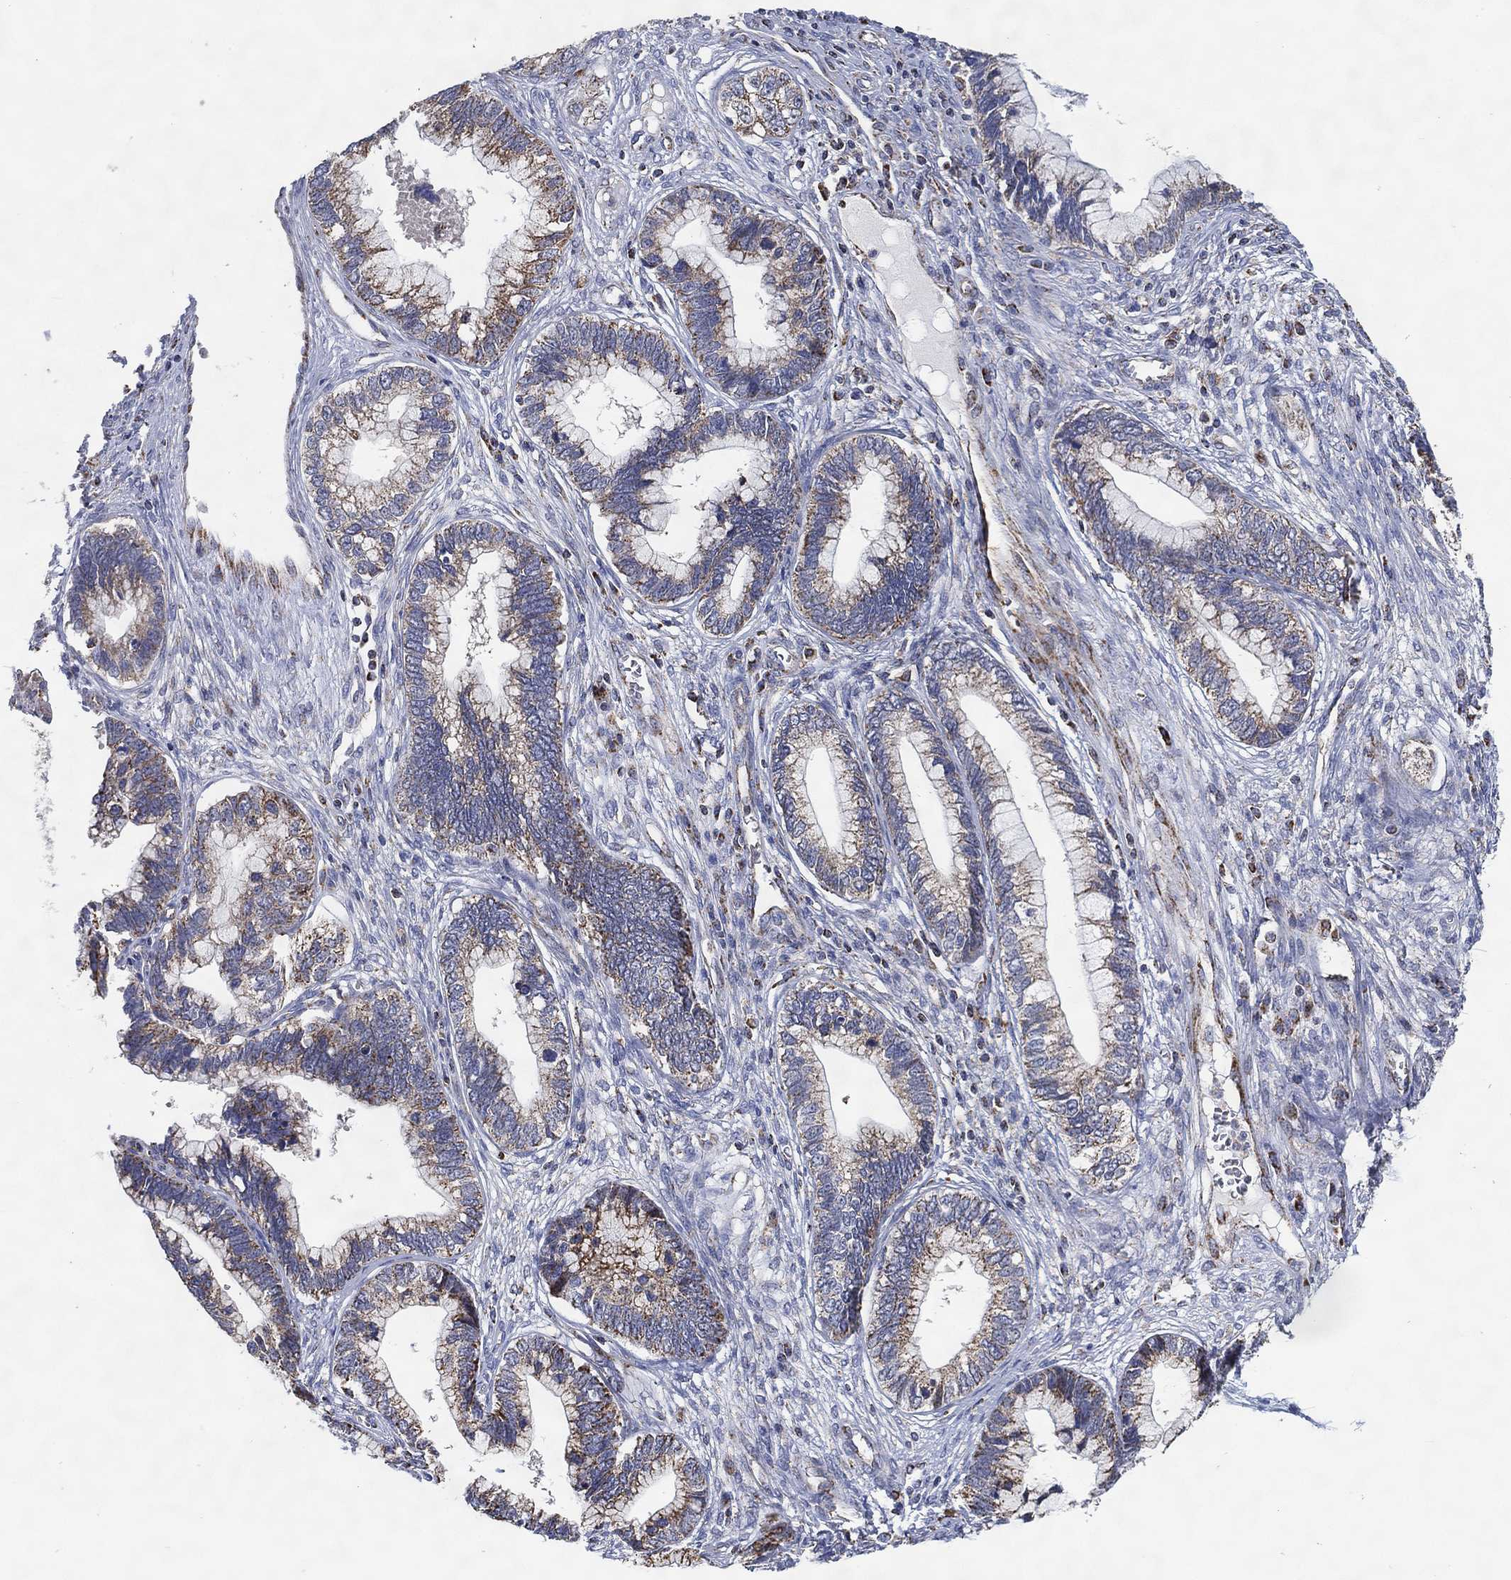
{"staining": {"intensity": "weak", "quantity": "<25%", "location": "cytoplasmic/membranous"}, "tissue": "cervical cancer", "cell_type": "Tumor cells", "image_type": "cancer", "snomed": [{"axis": "morphology", "description": "Adenocarcinoma, NOS"}, {"axis": "topography", "description": "Cervix"}], "caption": "Immunohistochemistry histopathology image of neoplastic tissue: adenocarcinoma (cervical) stained with DAB displays no significant protein staining in tumor cells.", "gene": "GCAT", "patient": {"sex": "female", "age": 44}}